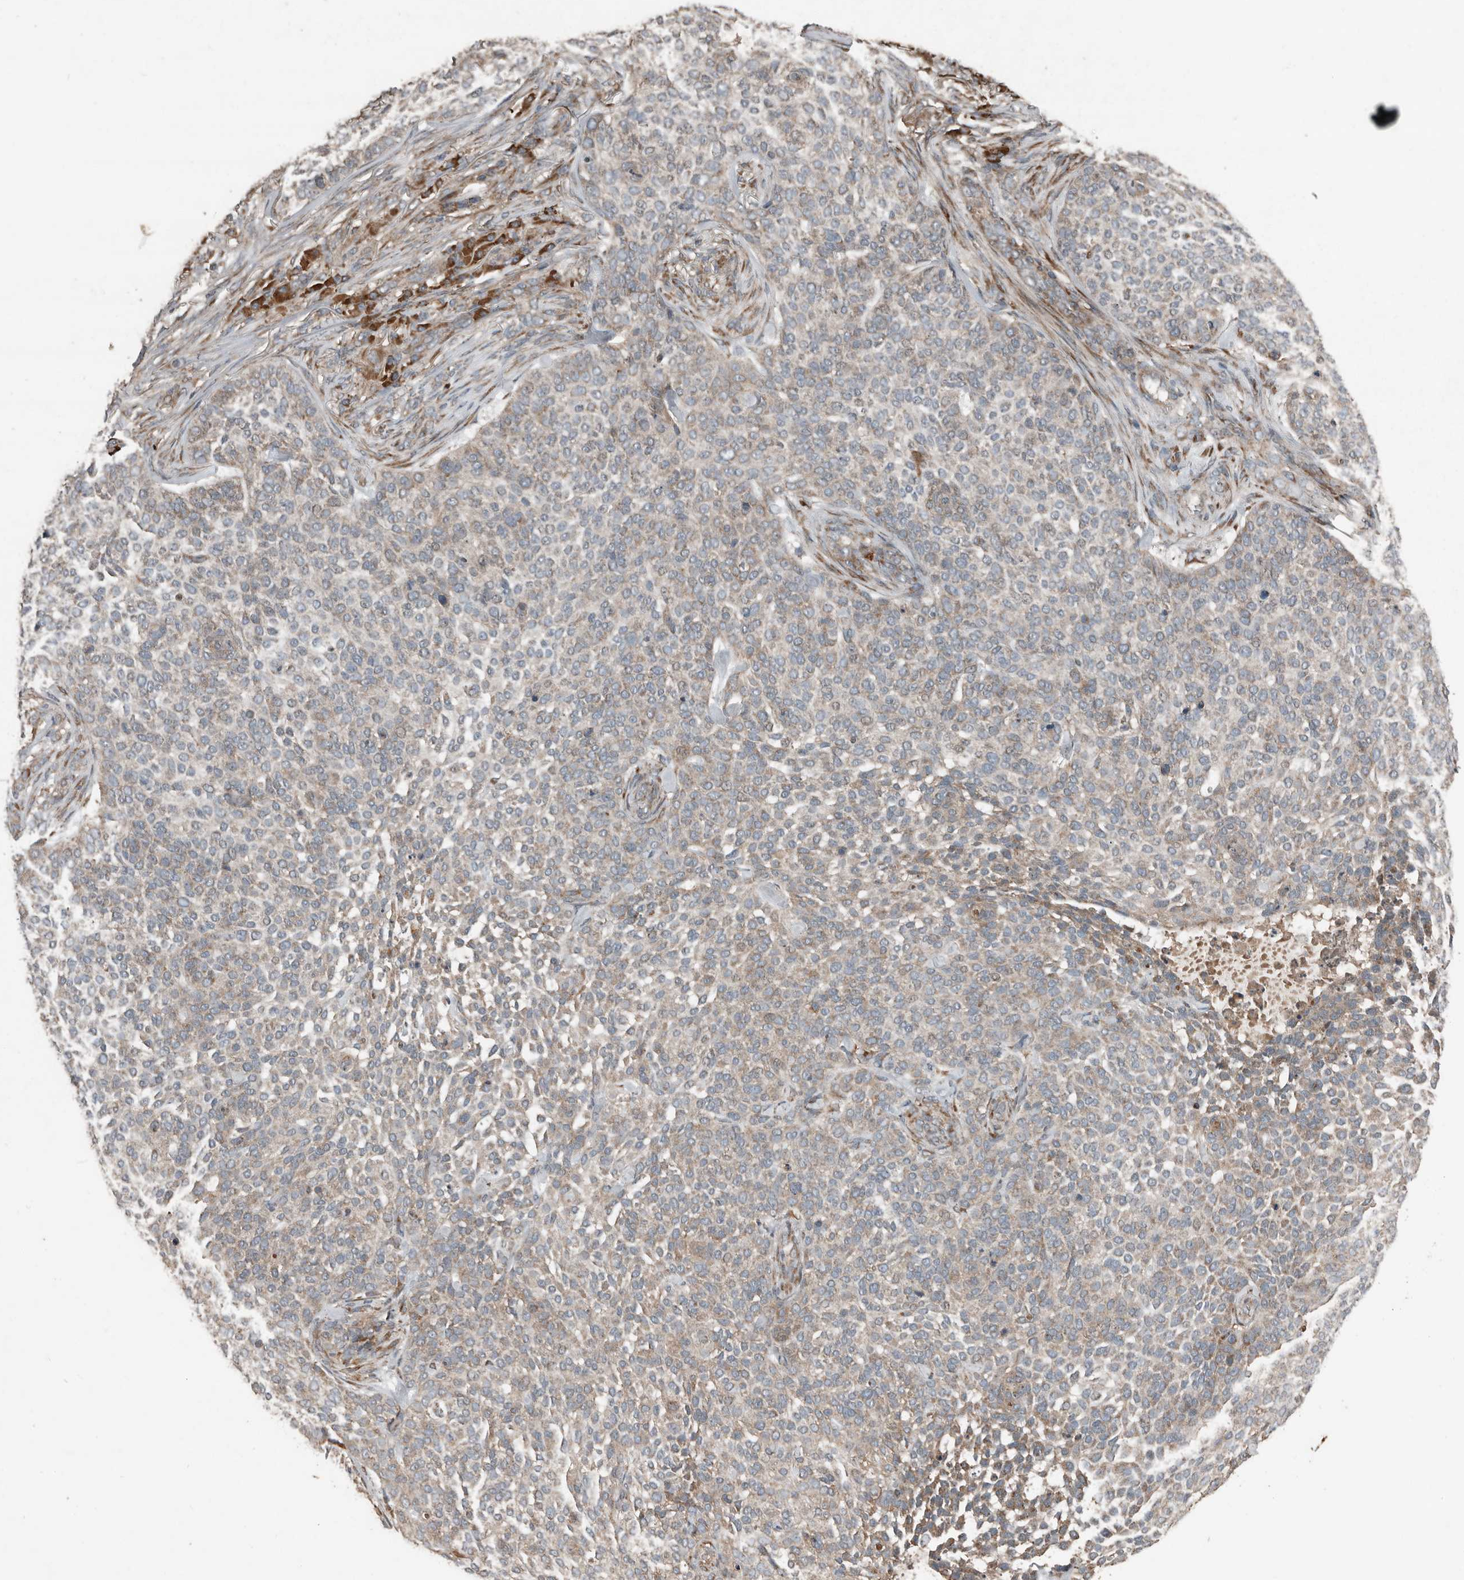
{"staining": {"intensity": "weak", "quantity": "25%-75%", "location": "cytoplasmic/membranous"}, "tissue": "skin cancer", "cell_type": "Tumor cells", "image_type": "cancer", "snomed": [{"axis": "morphology", "description": "Basal cell carcinoma"}, {"axis": "topography", "description": "Skin"}], "caption": "Immunohistochemical staining of skin basal cell carcinoma demonstrates low levels of weak cytoplasmic/membranous protein positivity in approximately 25%-75% of tumor cells.", "gene": "RNF207", "patient": {"sex": "female", "age": 64}}